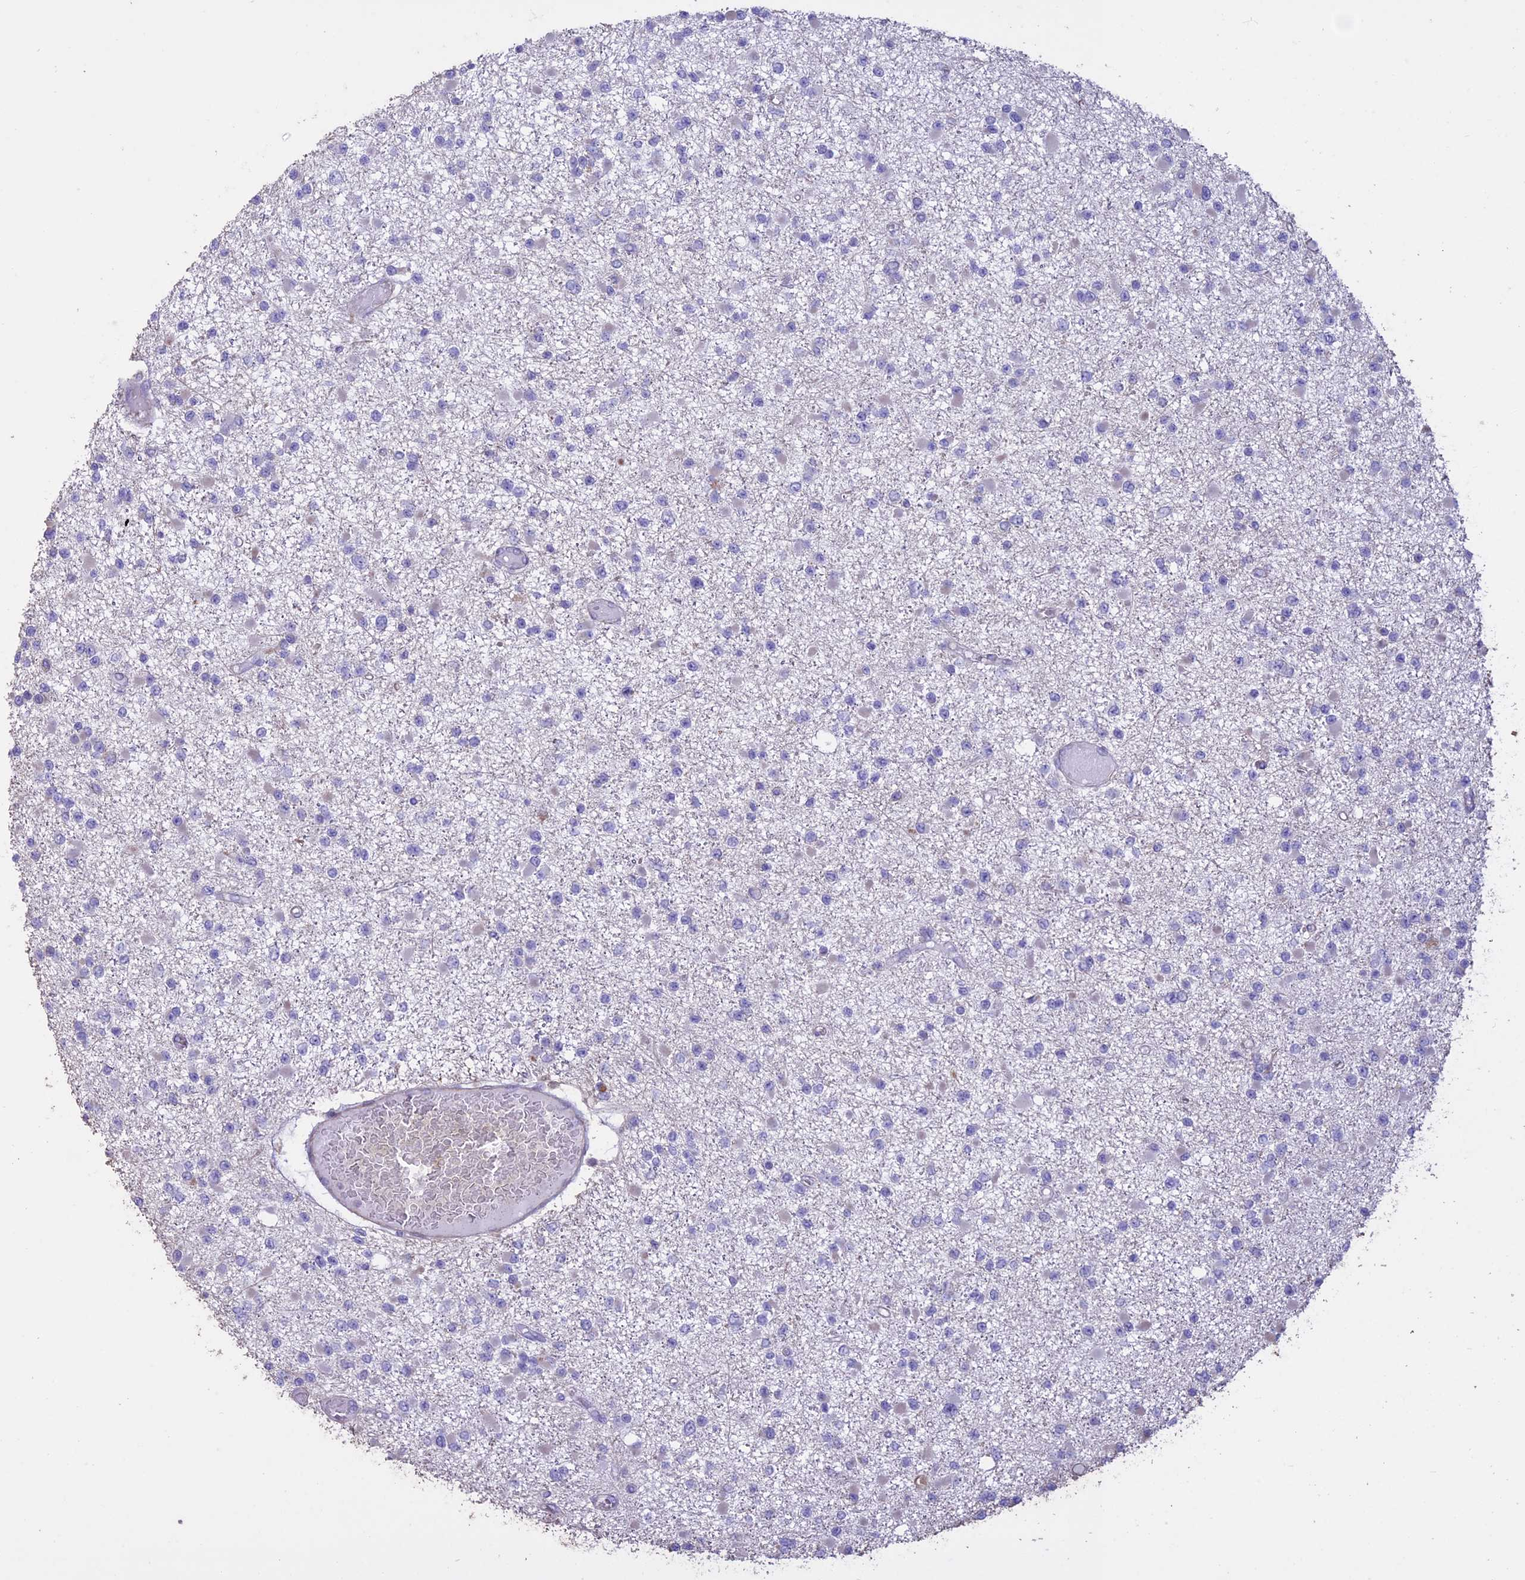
{"staining": {"intensity": "negative", "quantity": "none", "location": "none"}, "tissue": "glioma", "cell_type": "Tumor cells", "image_type": "cancer", "snomed": [{"axis": "morphology", "description": "Glioma, malignant, Low grade"}, {"axis": "topography", "description": "Brain"}], "caption": "Tumor cells are negative for brown protein staining in glioma.", "gene": "CCDC148", "patient": {"sex": "female", "age": 22}}